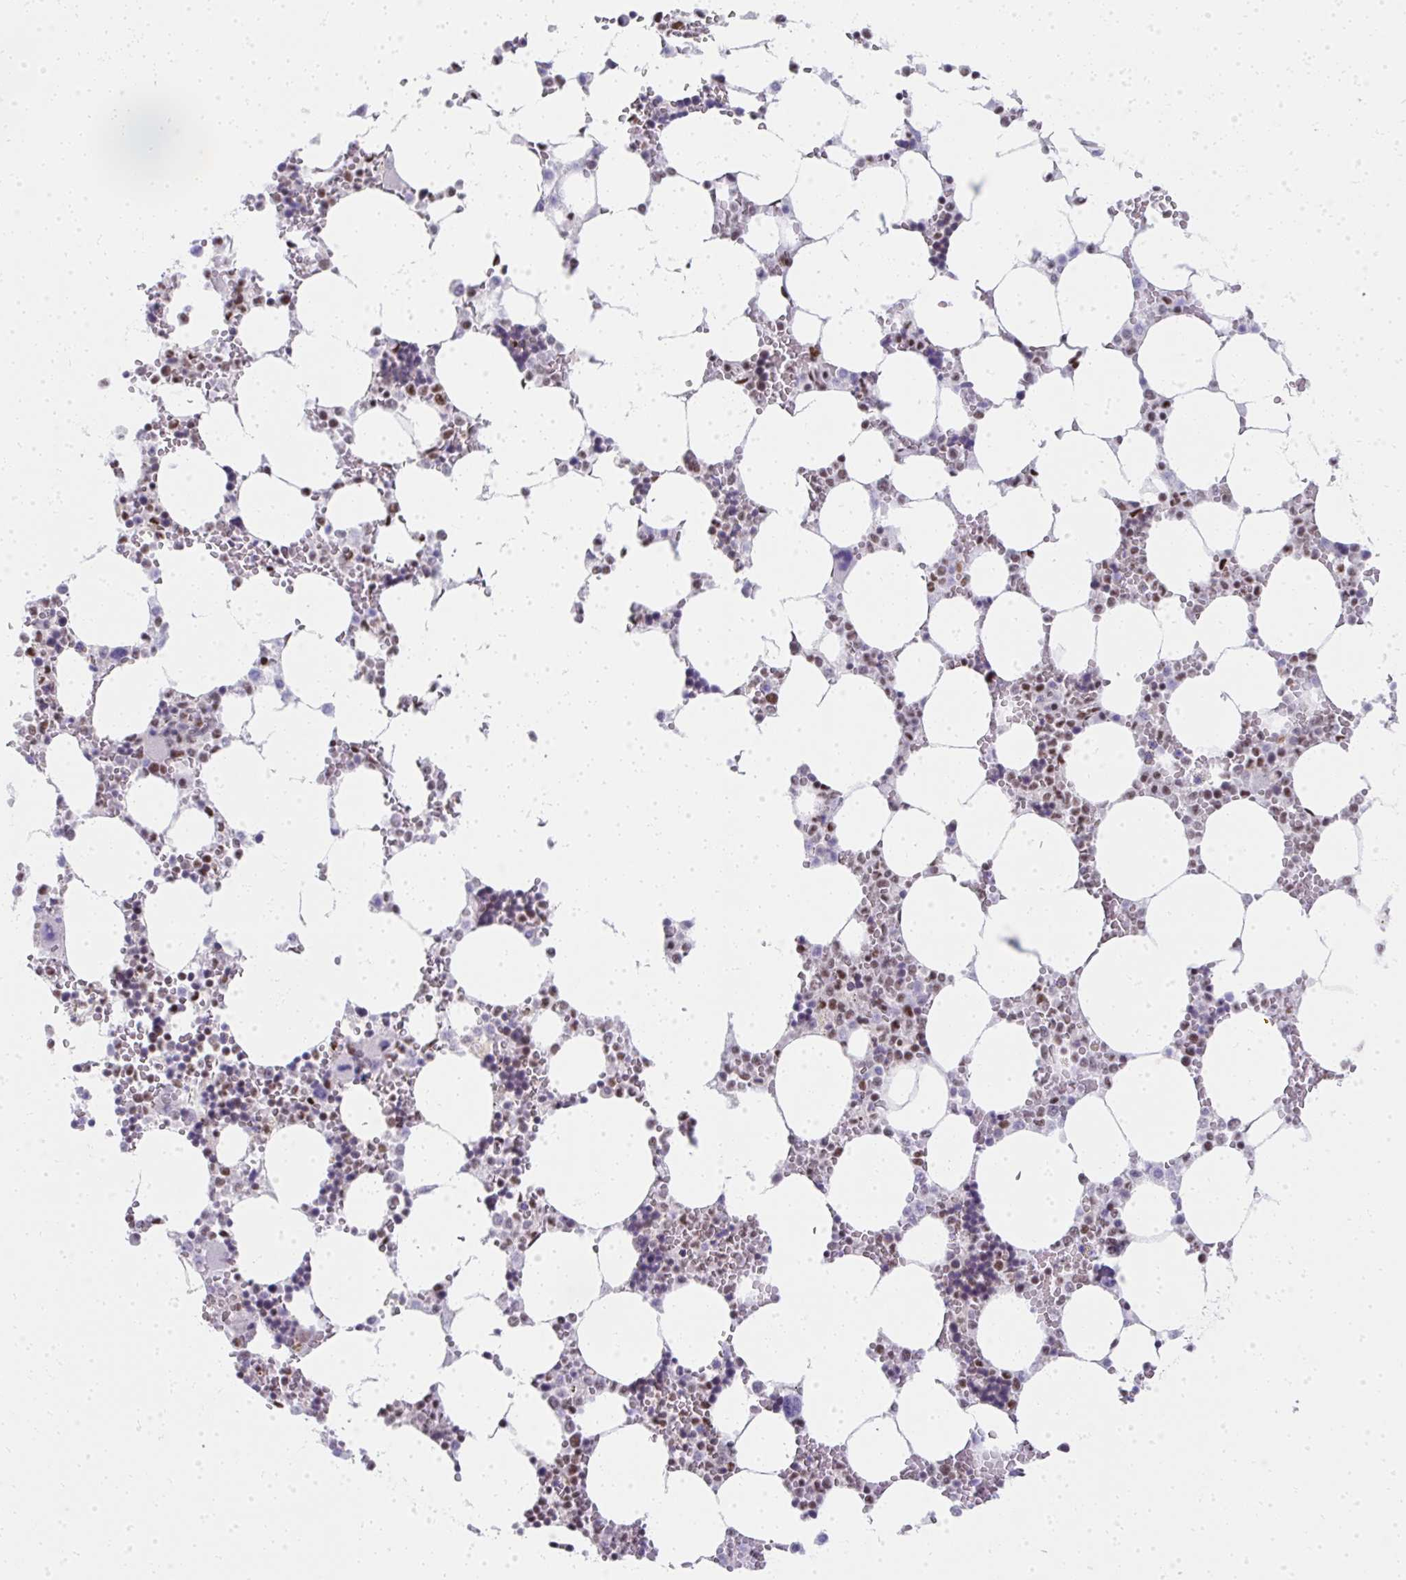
{"staining": {"intensity": "moderate", "quantity": "<25%", "location": "nuclear"}, "tissue": "bone marrow", "cell_type": "Hematopoietic cells", "image_type": "normal", "snomed": [{"axis": "morphology", "description": "Normal tissue, NOS"}, {"axis": "topography", "description": "Bone marrow"}], "caption": "Immunohistochemistry (IHC) of normal human bone marrow shows low levels of moderate nuclear positivity in about <25% of hematopoietic cells.", "gene": "CREBBP", "patient": {"sex": "male", "age": 64}}